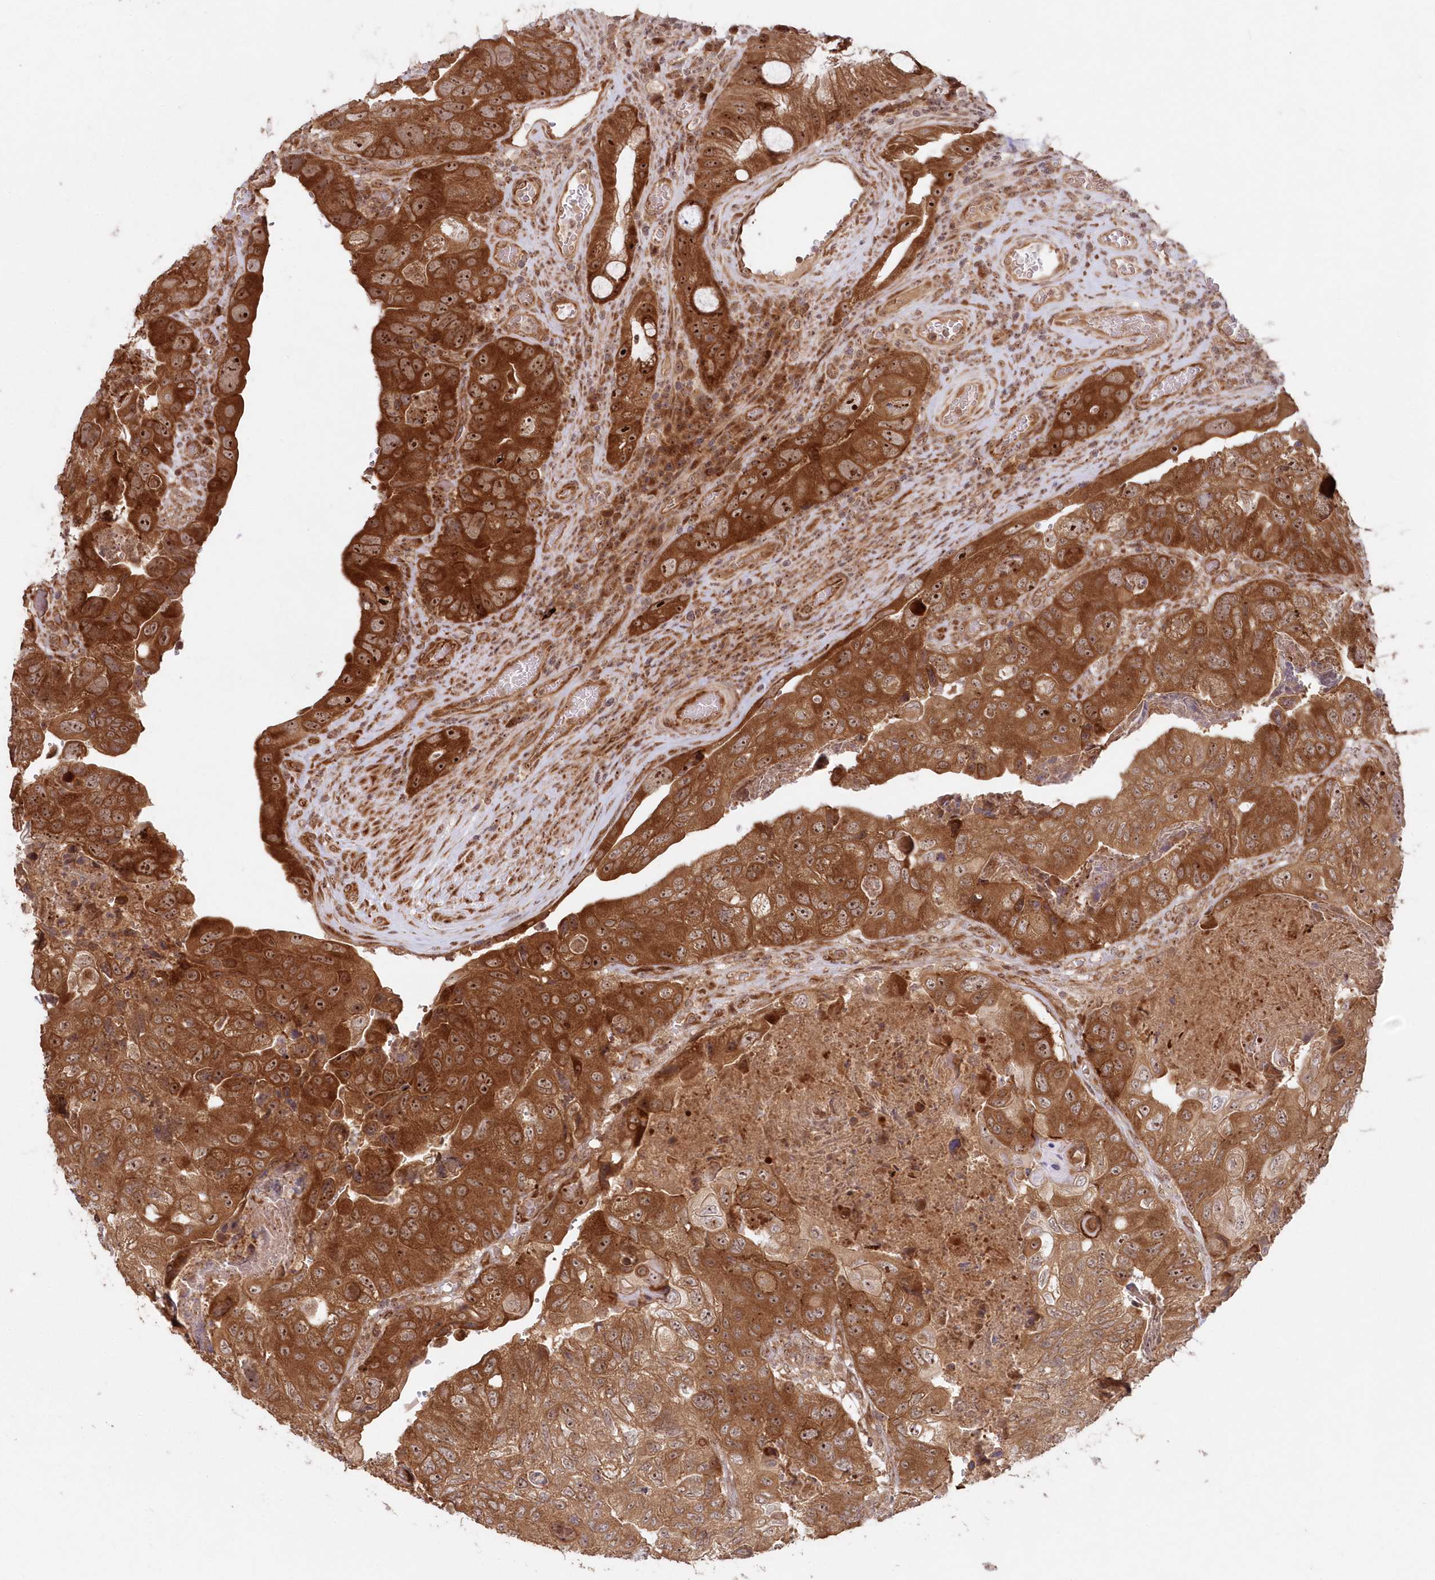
{"staining": {"intensity": "strong", "quantity": ">75%", "location": "cytoplasmic/membranous,nuclear"}, "tissue": "colorectal cancer", "cell_type": "Tumor cells", "image_type": "cancer", "snomed": [{"axis": "morphology", "description": "Adenocarcinoma, NOS"}, {"axis": "topography", "description": "Rectum"}], "caption": "The micrograph exhibits staining of colorectal adenocarcinoma, revealing strong cytoplasmic/membranous and nuclear protein positivity (brown color) within tumor cells. The staining is performed using DAB (3,3'-diaminobenzidine) brown chromogen to label protein expression. The nuclei are counter-stained blue using hematoxylin.", "gene": "SERINC1", "patient": {"sex": "male", "age": 63}}